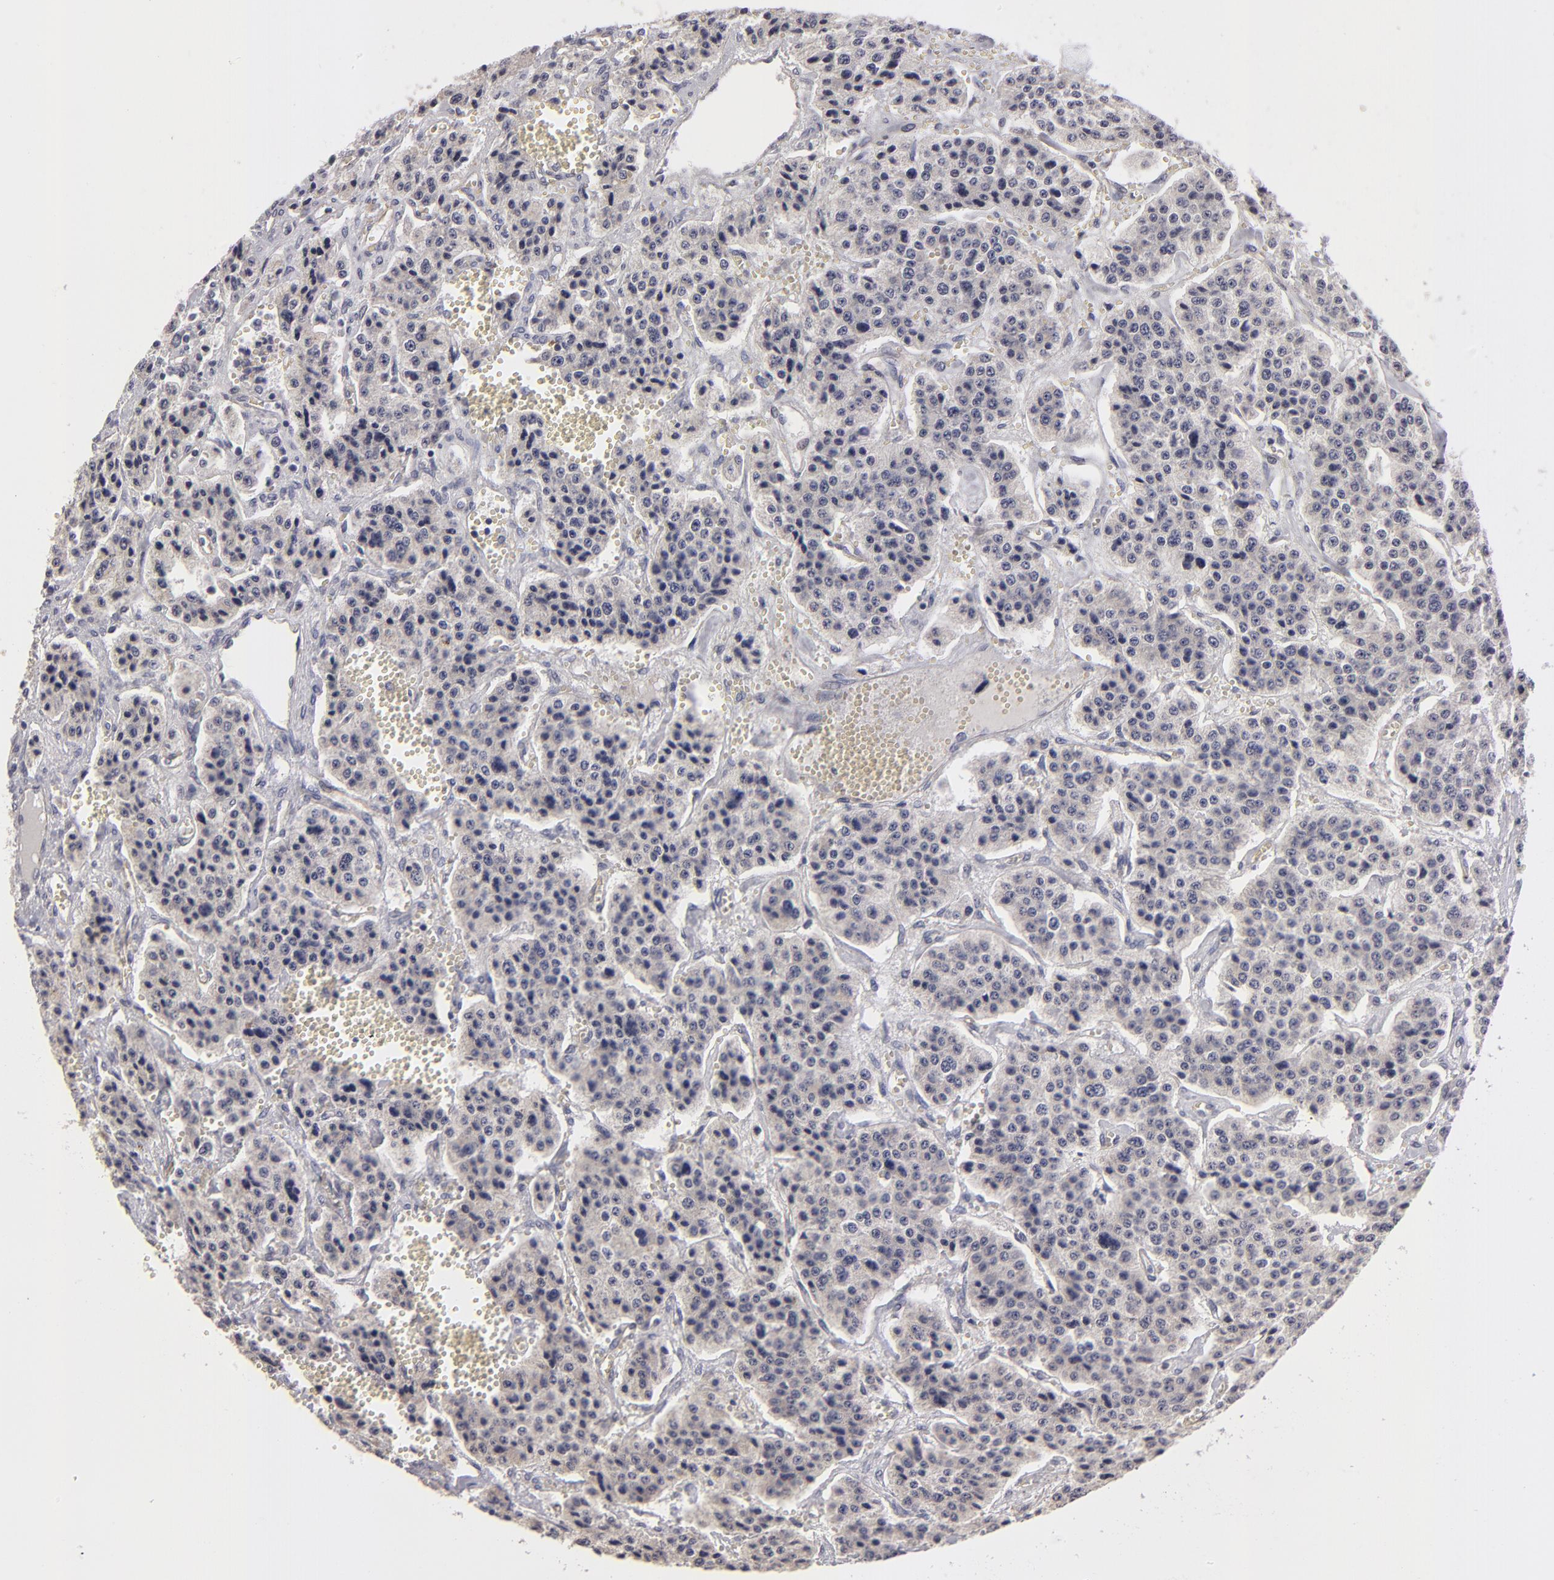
{"staining": {"intensity": "weak", "quantity": "25%-75%", "location": "cytoplasmic/membranous"}, "tissue": "carcinoid", "cell_type": "Tumor cells", "image_type": "cancer", "snomed": [{"axis": "morphology", "description": "Carcinoid, malignant, NOS"}, {"axis": "topography", "description": "Small intestine"}], "caption": "This is an image of immunohistochemistry staining of malignant carcinoid, which shows weak expression in the cytoplasmic/membranous of tumor cells.", "gene": "ZNF175", "patient": {"sex": "male", "age": 52}}